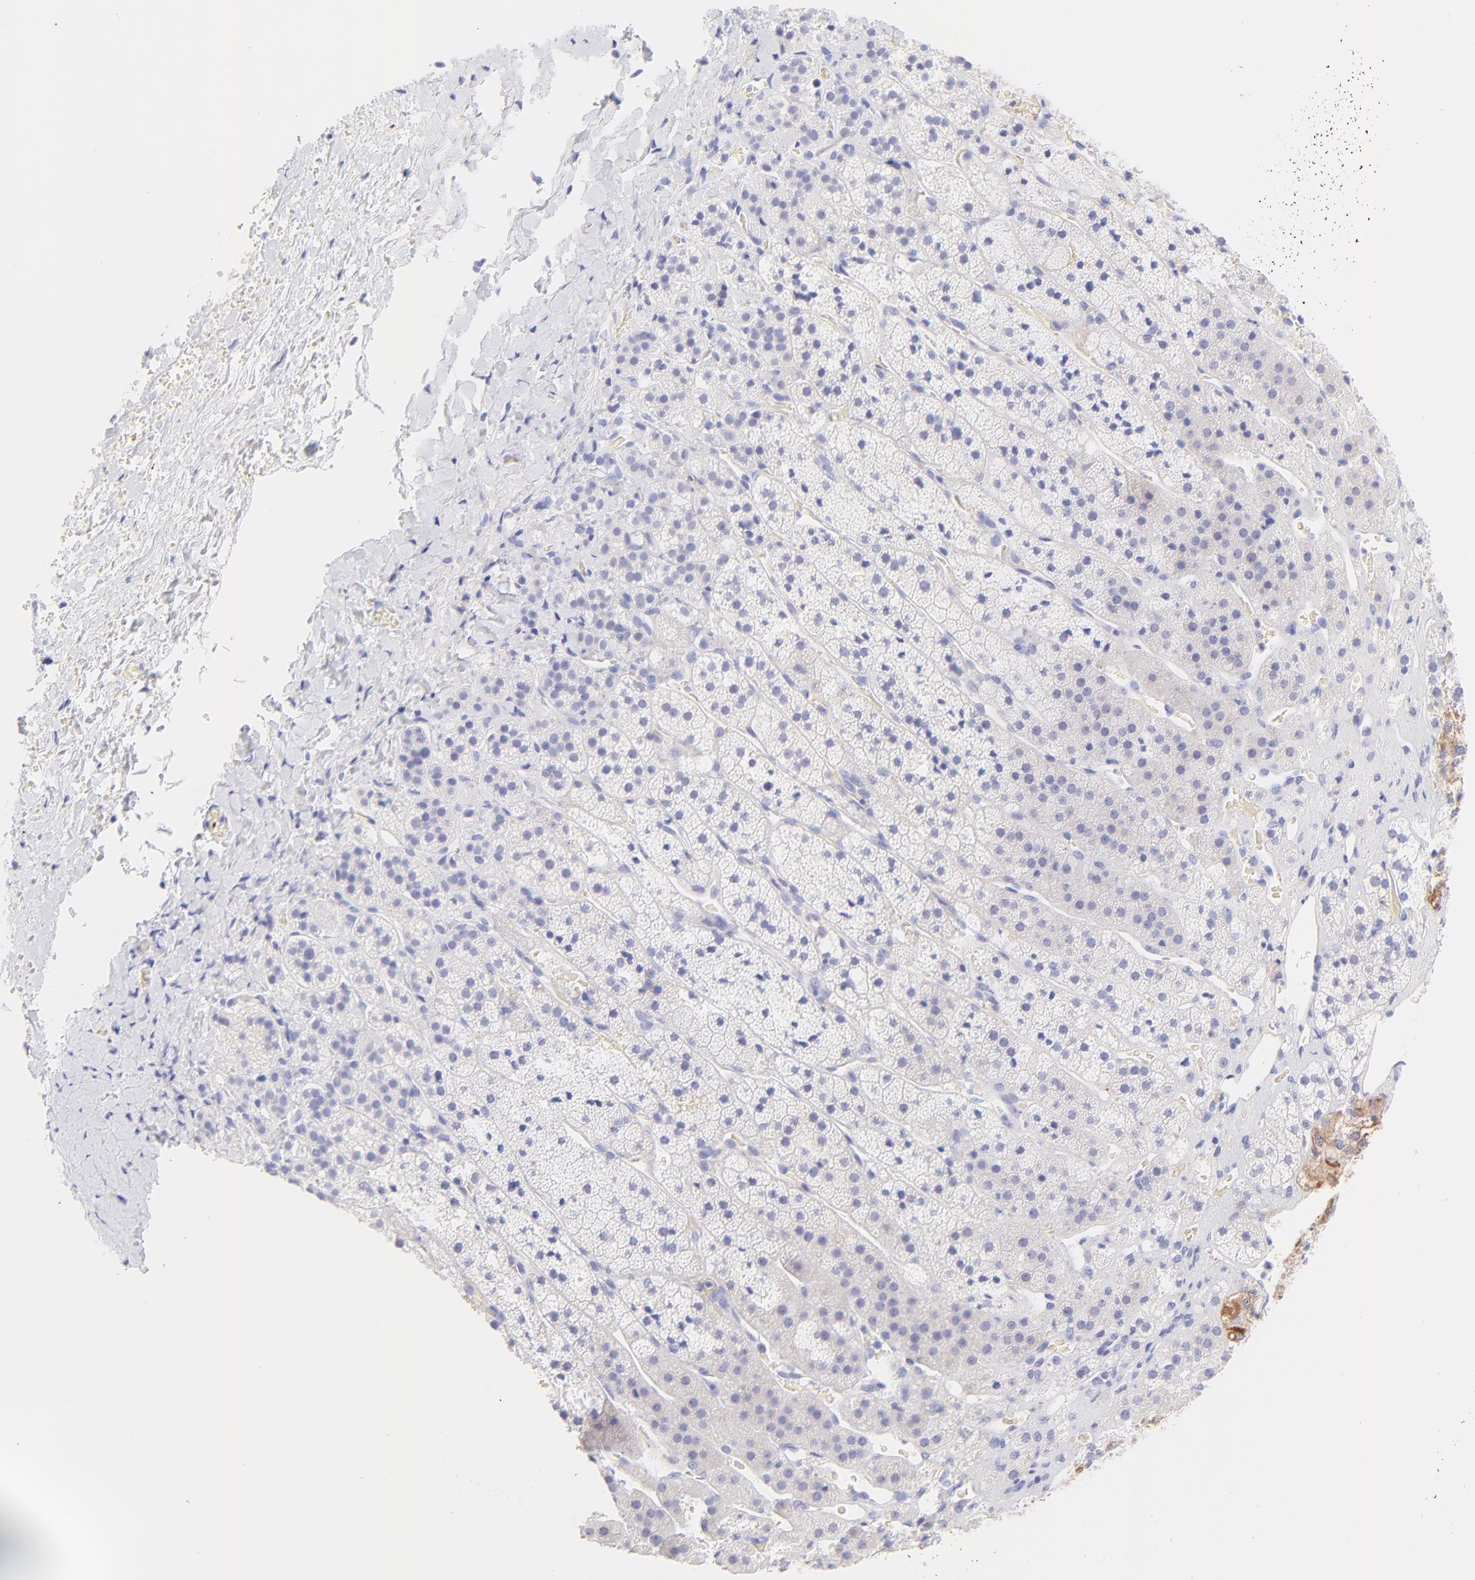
{"staining": {"intensity": "negative", "quantity": "none", "location": "none"}, "tissue": "adrenal gland", "cell_type": "Glandular cells", "image_type": "normal", "snomed": [{"axis": "morphology", "description": "Normal tissue, NOS"}, {"axis": "topography", "description": "Adrenal gland"}], "caption": "The micrograph demonstrates no staining of glandular cells in benign adrenal gland. (Immunohistochemistry (ihc), brightfield microscopy, high magnification).", "gene": "FRMPD3", "patient": {"sex": "female", "age": 44}}